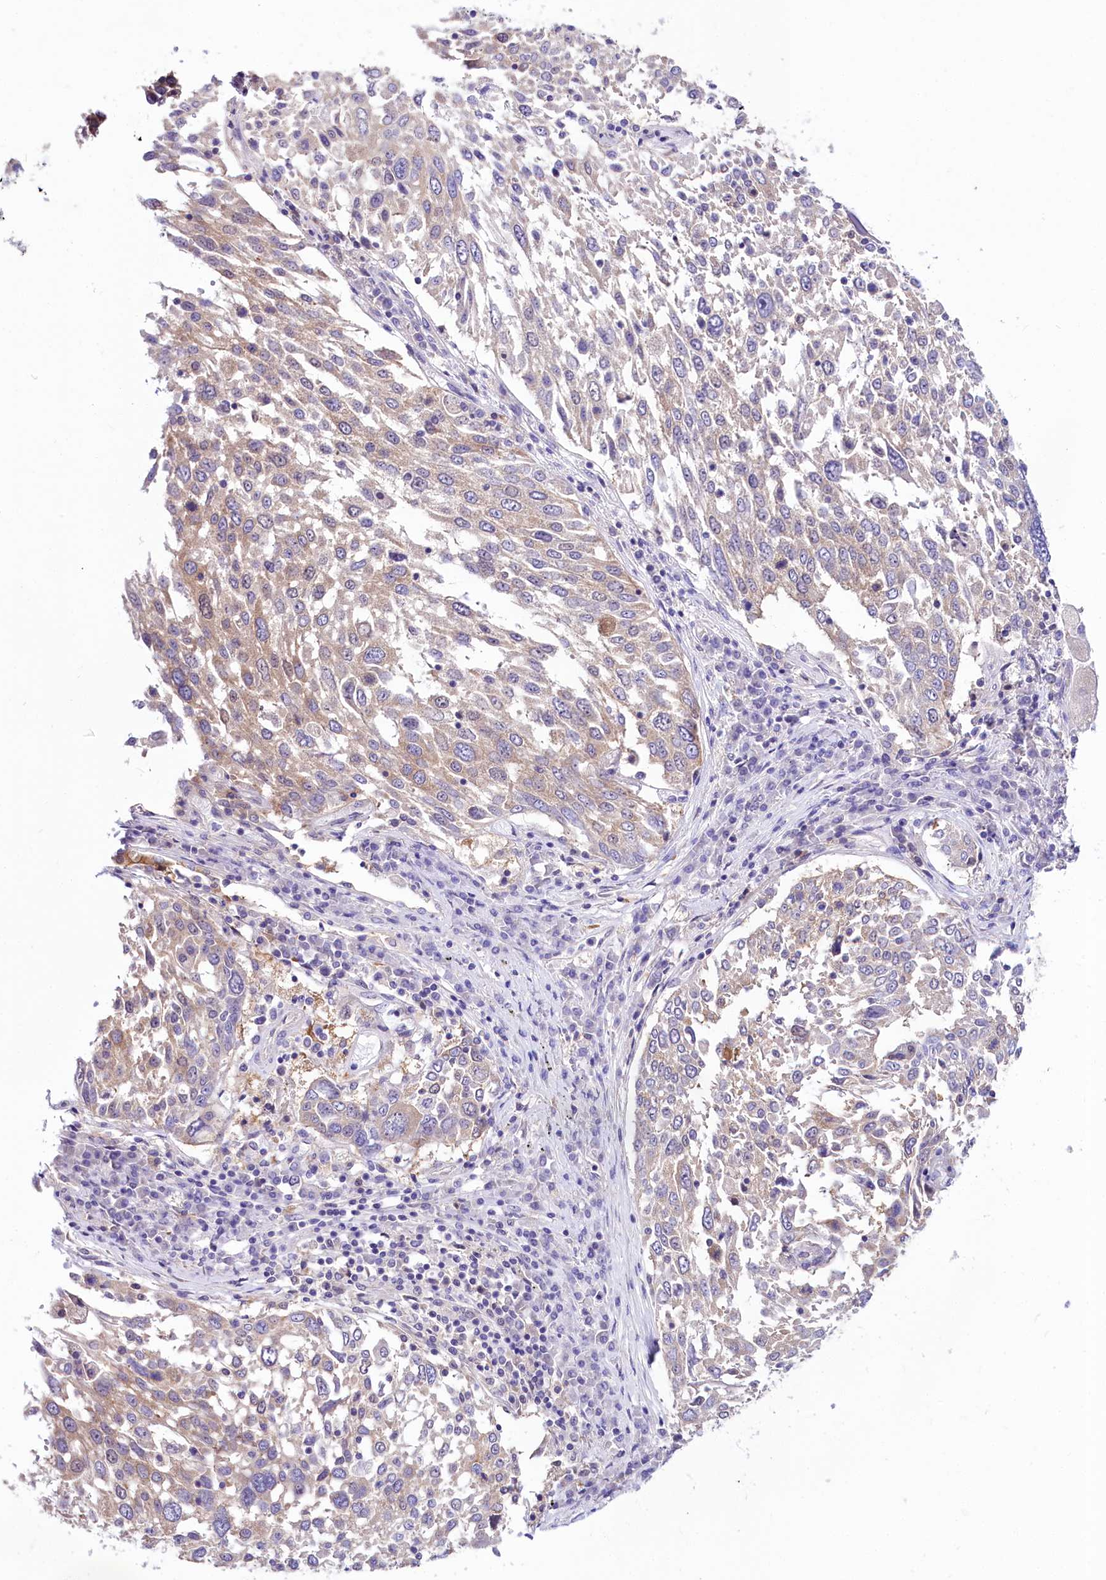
{"staining": {"intensity": "weak", "quantity": "25%-75%", "location": "cytoplasmic/membranous"}, "tissue": "lung cancer", "cell_type": "Tumor cells", "image_type": "cancer", "snomed": [{"axis": "morphology", "description": "Squamous cell carcinoma, NOS"}, {"axis": "topography", "description": "Lung"}], "caption": "Immunohistochemistry photomicrograph of neoplastic tissue: lung cancer (squamous cell carcinoma) stained using immunohistochemistry (IHC) demonstrates low levels of weak protein expression localized specifically in the cytoplasmic/membranous of tumor cells, appearing as a cytoplasmic/membranous brown color.", "gene": "ABHD5", "patient": {"sex": "male", "age": 65}}